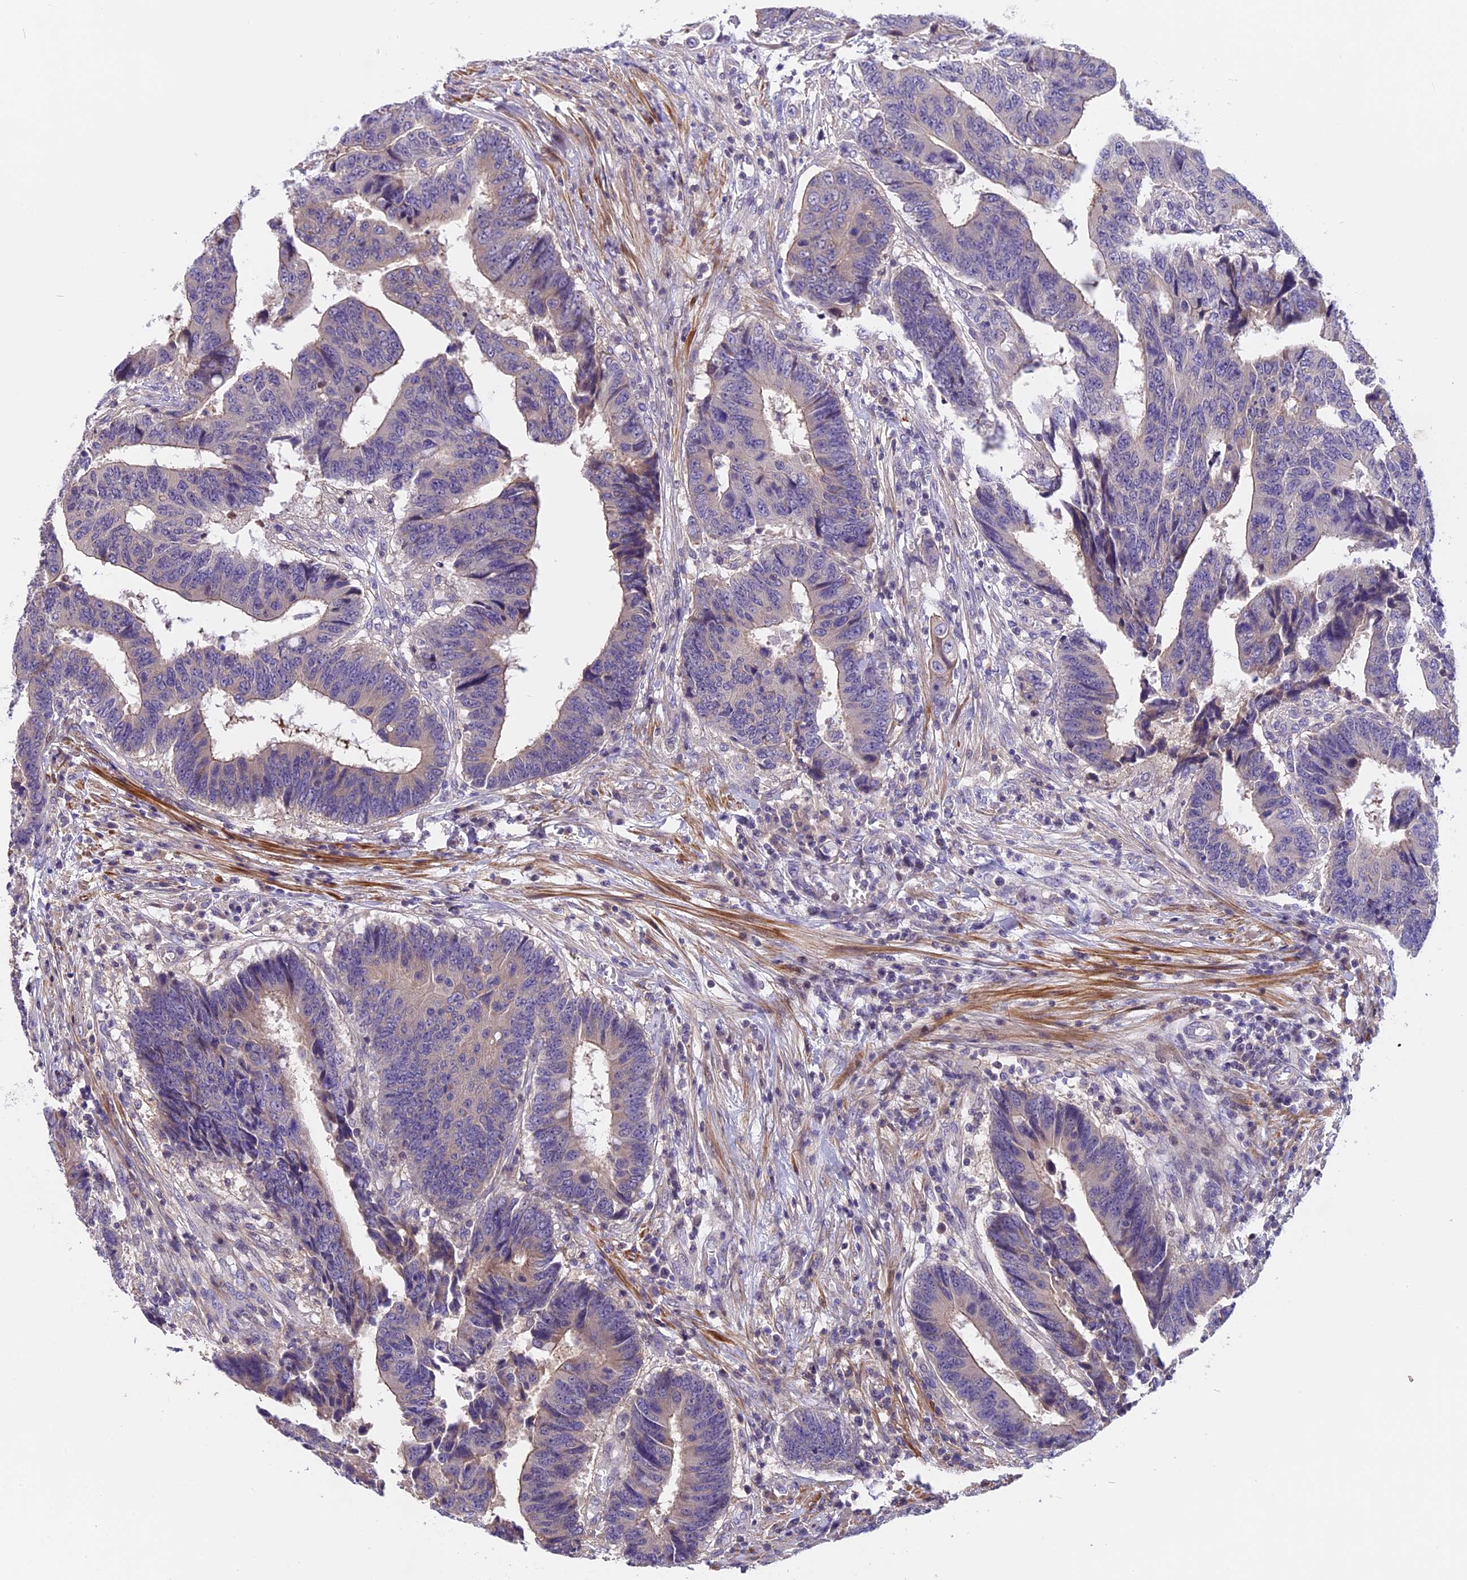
{"staining": {"intensity": "weak", "quantity": "<25%", "location": "cytoplasmic/membranous"}, "tissue": "colorectal cancer", "cell_type": "Tumor cells", "image_type": "cancer", "snomed": [{"axis": "morphology", "description": "Adenocarcinoma, NOS"}, {"axis": "topography", "description": "Rectum"}], "caption": "DAB (3,3'-diaminobenzidine) immunohistochemical staining of human colorectal adenocarcinoma demonstrates no significant staining in tumor cells. (DAB immunohistochemistry (IHC) visualized using brightfield microscopy, high magnification).", "gene": "FAM98C", "patient": {"sex": "male", "age": 84}}